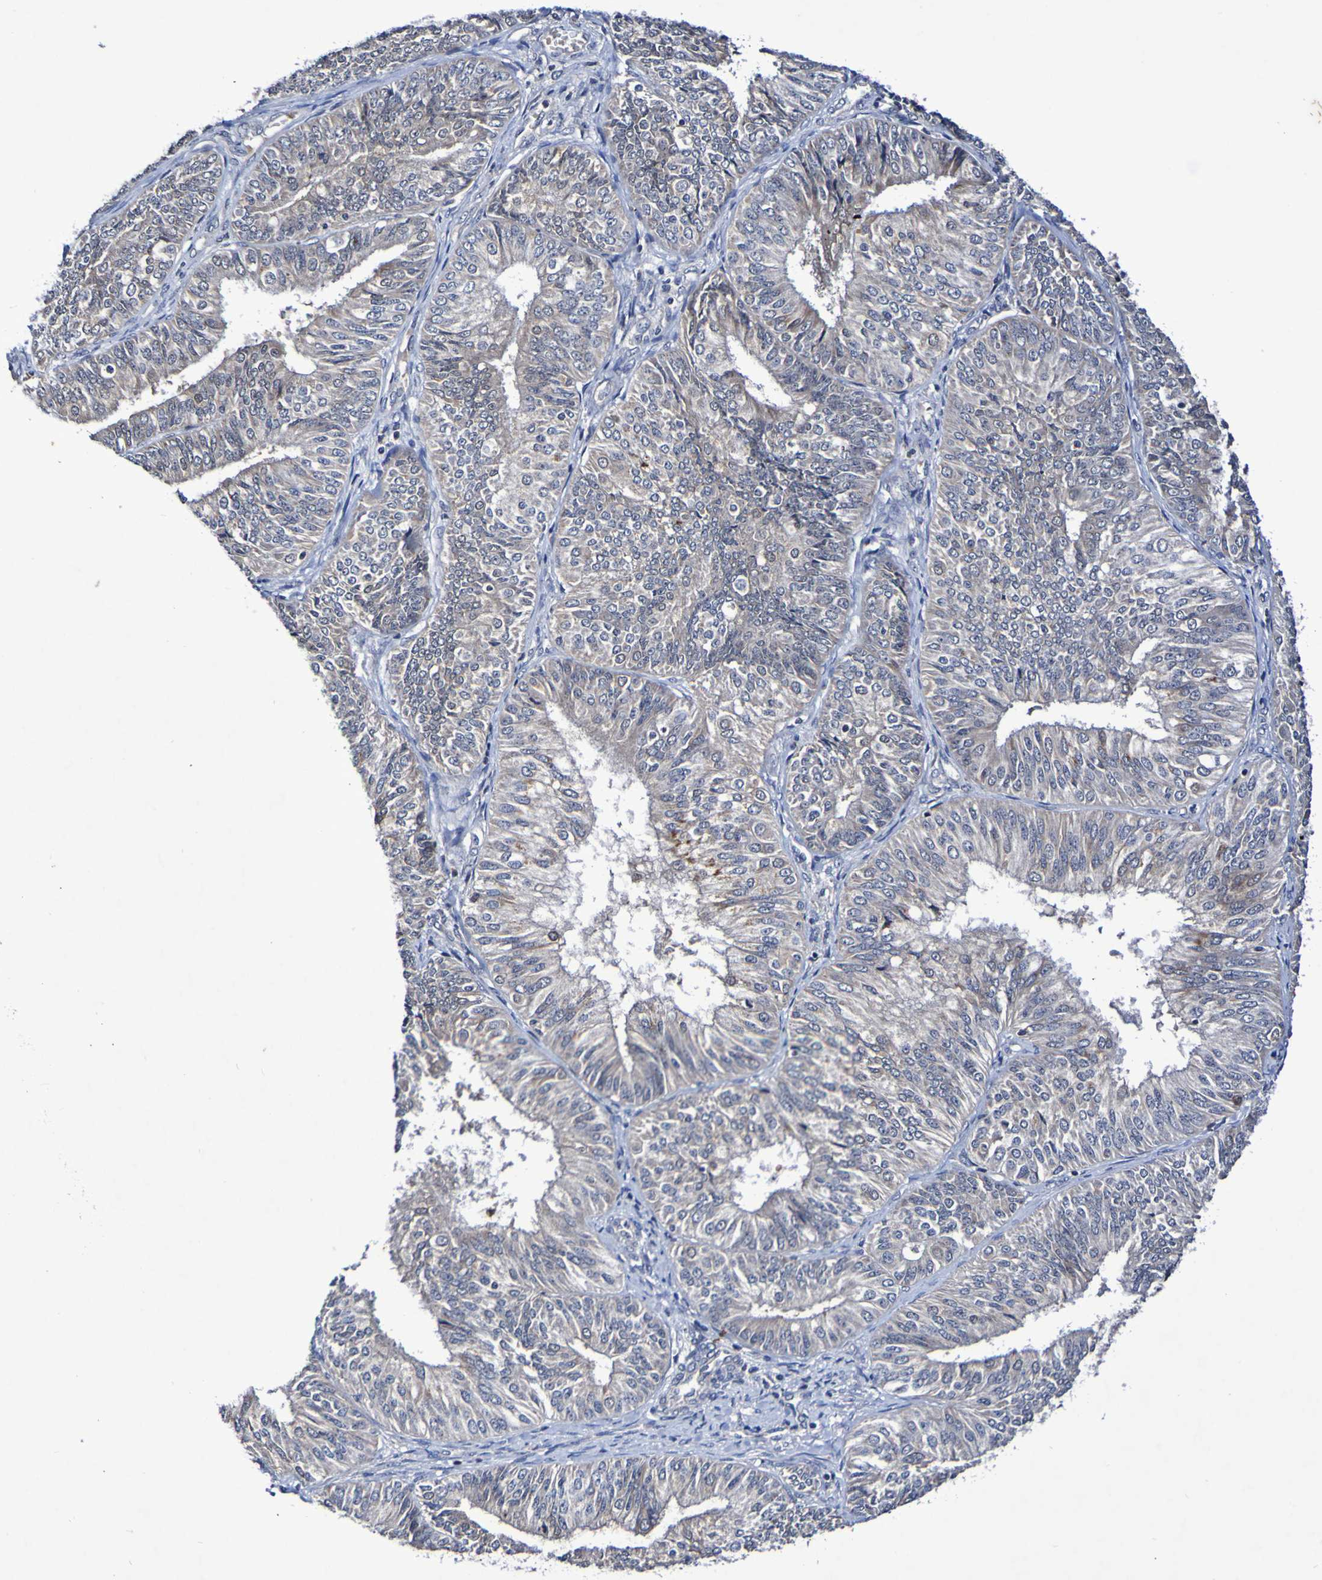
{"staining": {"intensity": "moderate", "quantity": "<25%", "location": "cytoplasmic/membranous"}, "tissue": "endometrial cancer", "cell_type": "Tumor cells", "image_type": "cancer", "snomed": [{"axis": "morphology", "description": "Adenocarcinoma, NOS"}, {"axis": "topography", "description": "Endometrium"}], "caption": "Tumor cells demonstrate low levels of moderate cytoplasmic/membranous expression in approximately <25% of cells in human endometrial cancer.", "gene": "PTP4A2", "patient": {"sex": "female", "age": 58}}